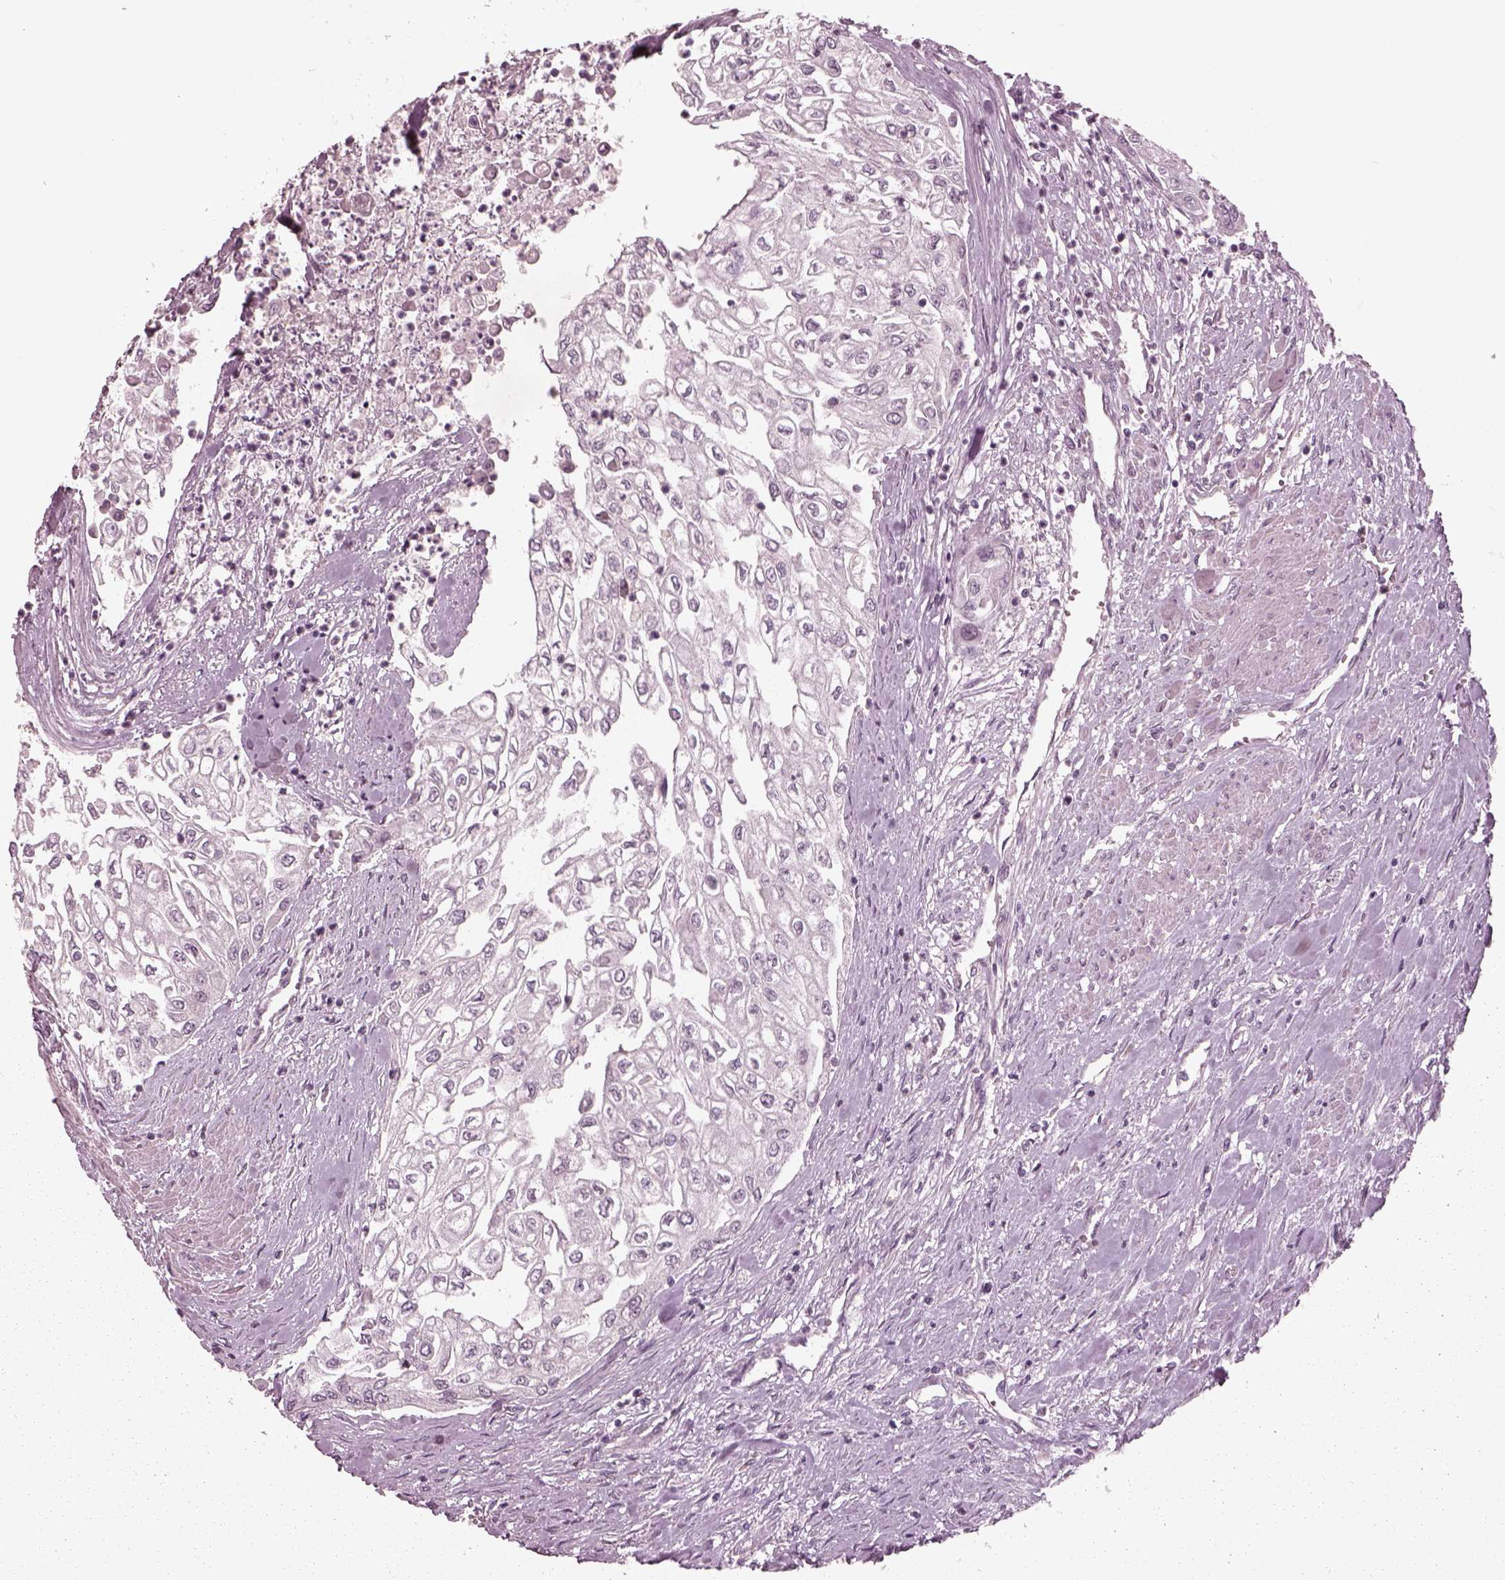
{"staining": {"intensity": "negative", "quantity": "none", "location": "none"}, "tissue": "urothelial cancer", "cell_type": "Tumor cells", "image_type": "cancer", "snomed": [{"axis": "morphology", "description": "Urothelial carcinoma, High grade"}, {"axis": "topography", "description": "Urinary bladder"}], "caption": "Immunohistochemistry (IHC) of human urothelial cancer displays no positivity in tumor cells. (Immunohistochemistry (IHC), brightfield microscopy, high magnification).", "gene": "TUBG1", "patient": {"sex": "male", "age": 62}}